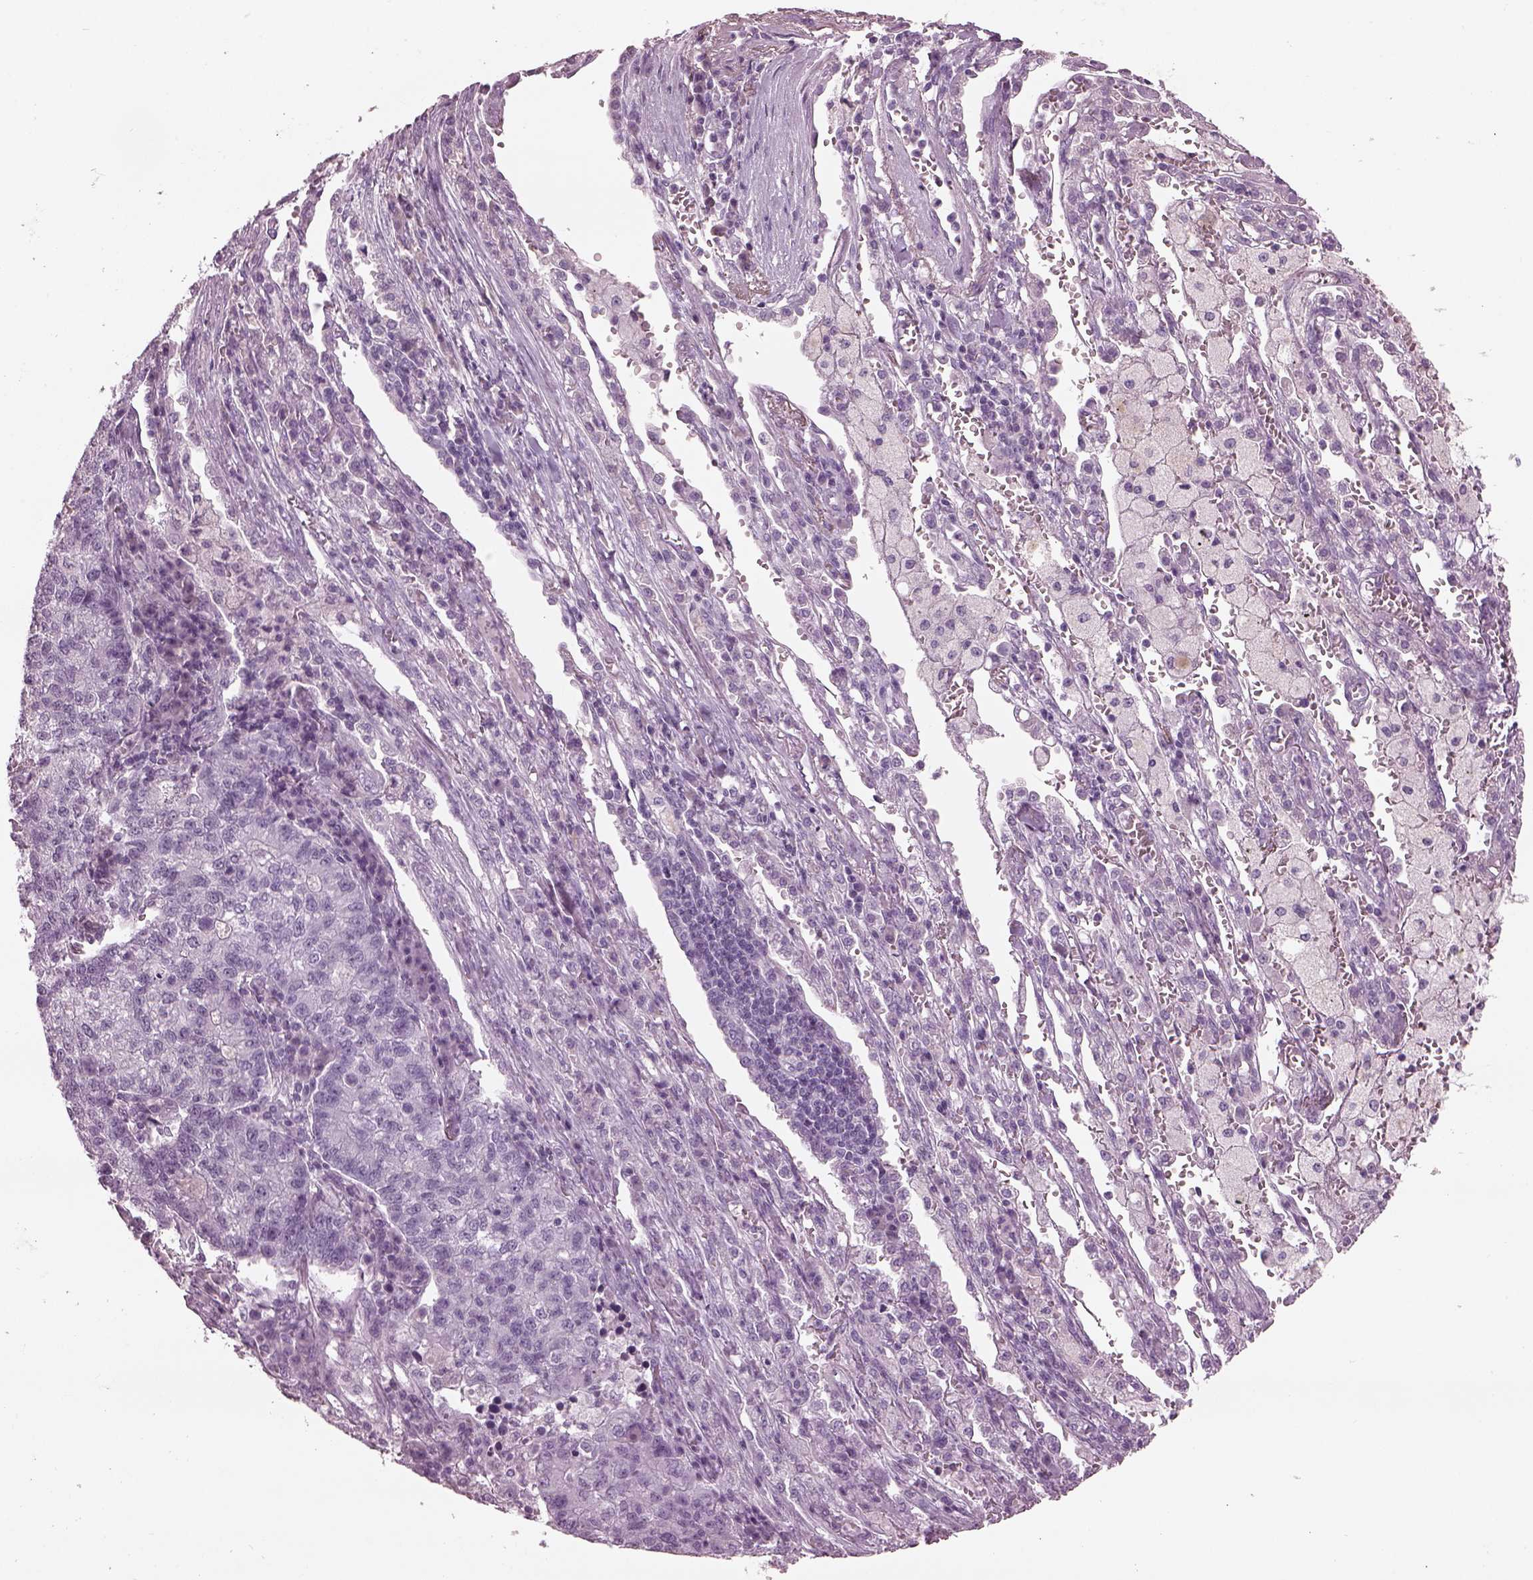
{"staining": {"intensity": "negative", "quantity": "none", "location": "none"}, "tissue": "lung cancer", "cell_type": "Tumor cells", "image_type": "cancer", "snomed": [{"axis": "morphology", "description": "Adenocarcinoma, NOS"}, {"axis": "topography", "description": "Lung"}], "caption": "DAB immunohistochemical staining of lung adenocarcinoma shows no significant expression in tumor cells.", "gene": "PACRG", "patient": {"sex": "male", "age": 57}}